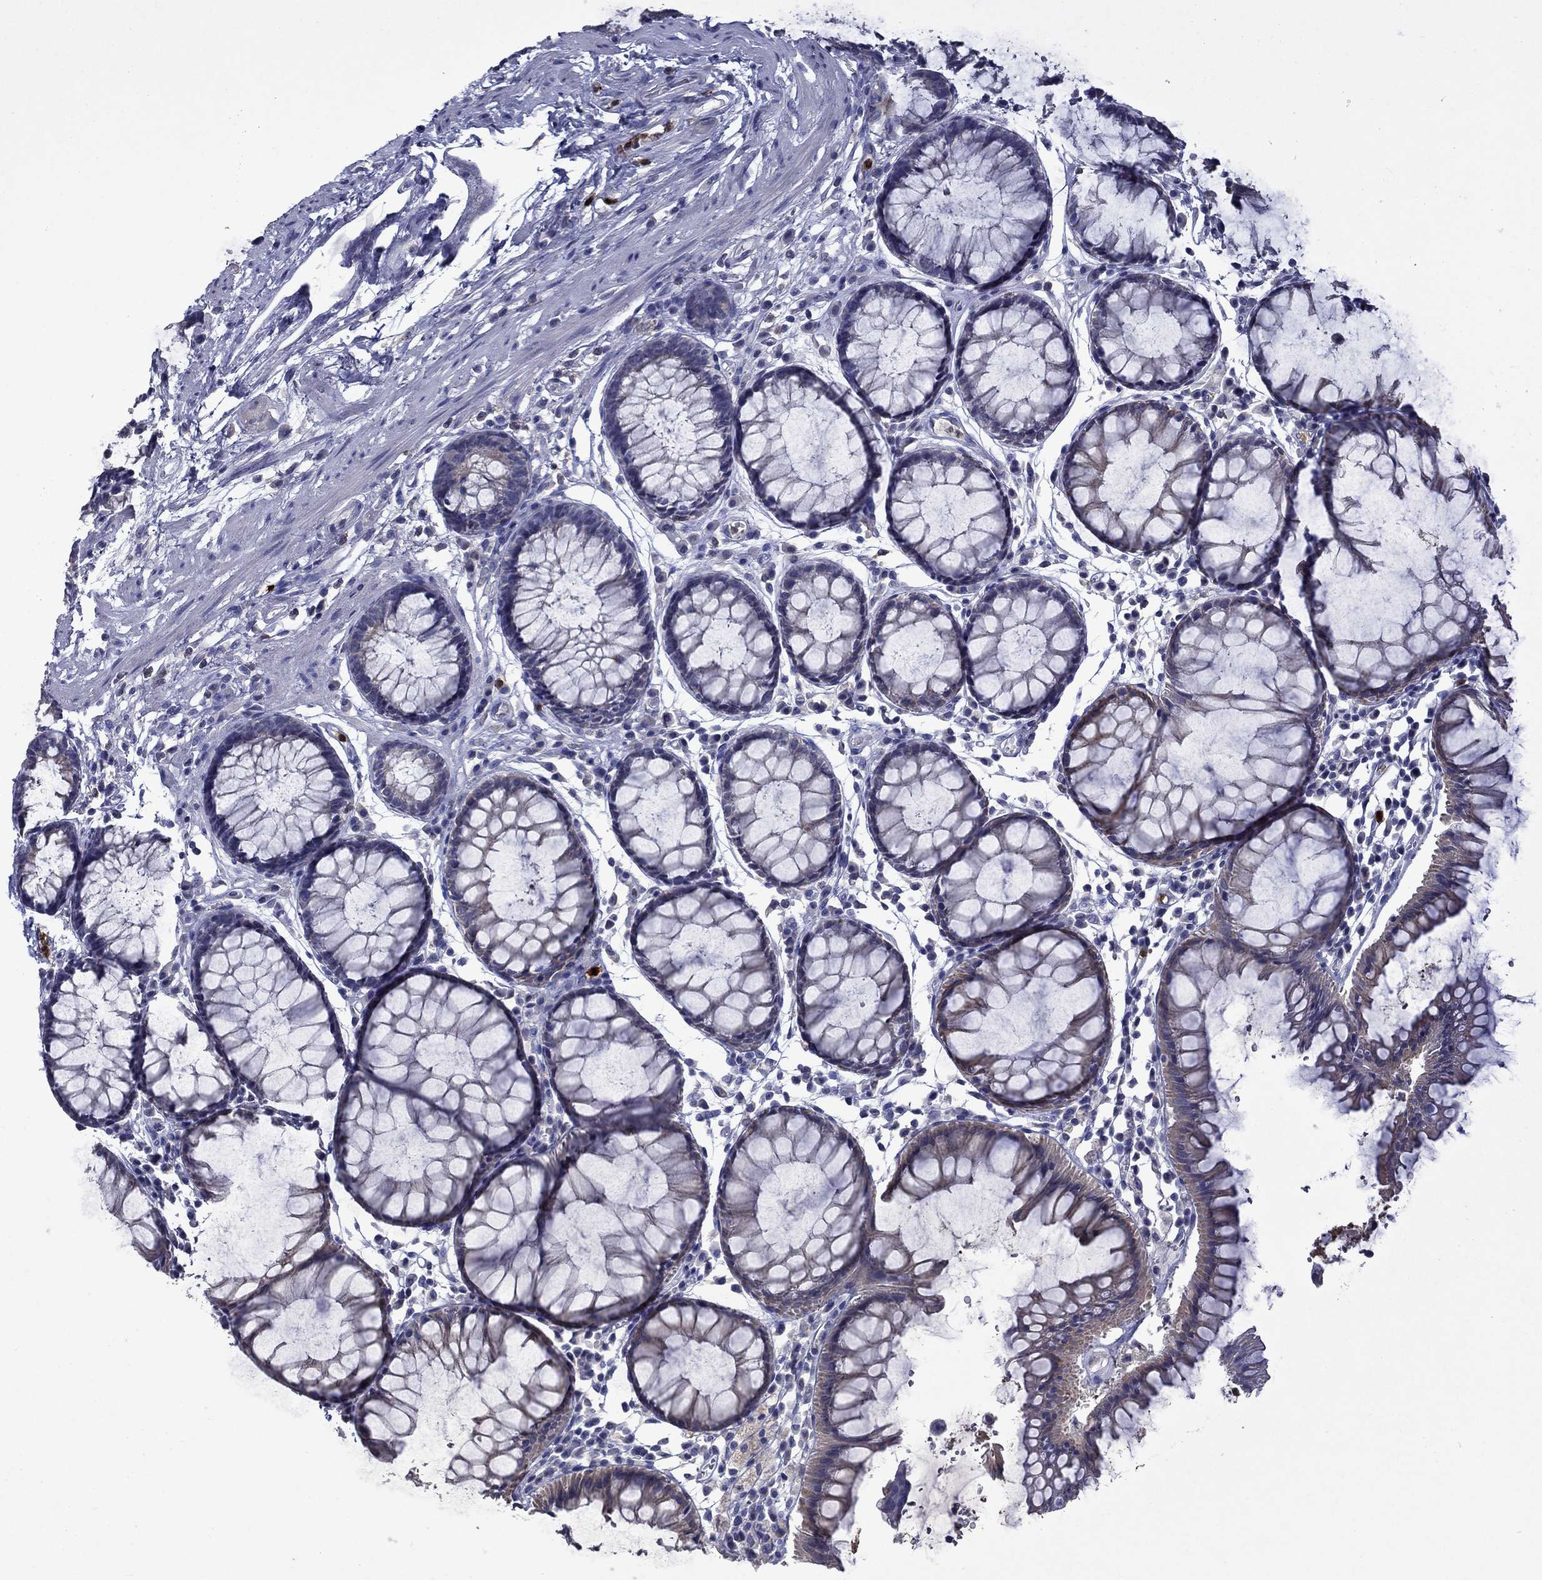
{"staining": {"intensity": "weak", "quantity": "25%-75%", "location": "cytoplasmic/membranous"}, "tissue": "rectum", "cell_type": "Glandular cells", "image_type": "normal", "snomed": [{"axis": "morphology", "description": "Normal tissue, NOS"}, {"axis": "topography", "description": "Rectum"}], "caption": "This image reveals benign rectum stained with immunohistochemistry to label a protein in brown. The cytoplasmic/membranous of glandular cells show weak positivity for the protein. Nuclei are counter-stained blue.", "gene": "IRF5", "patient": {"sex": "female", "age": 68}}